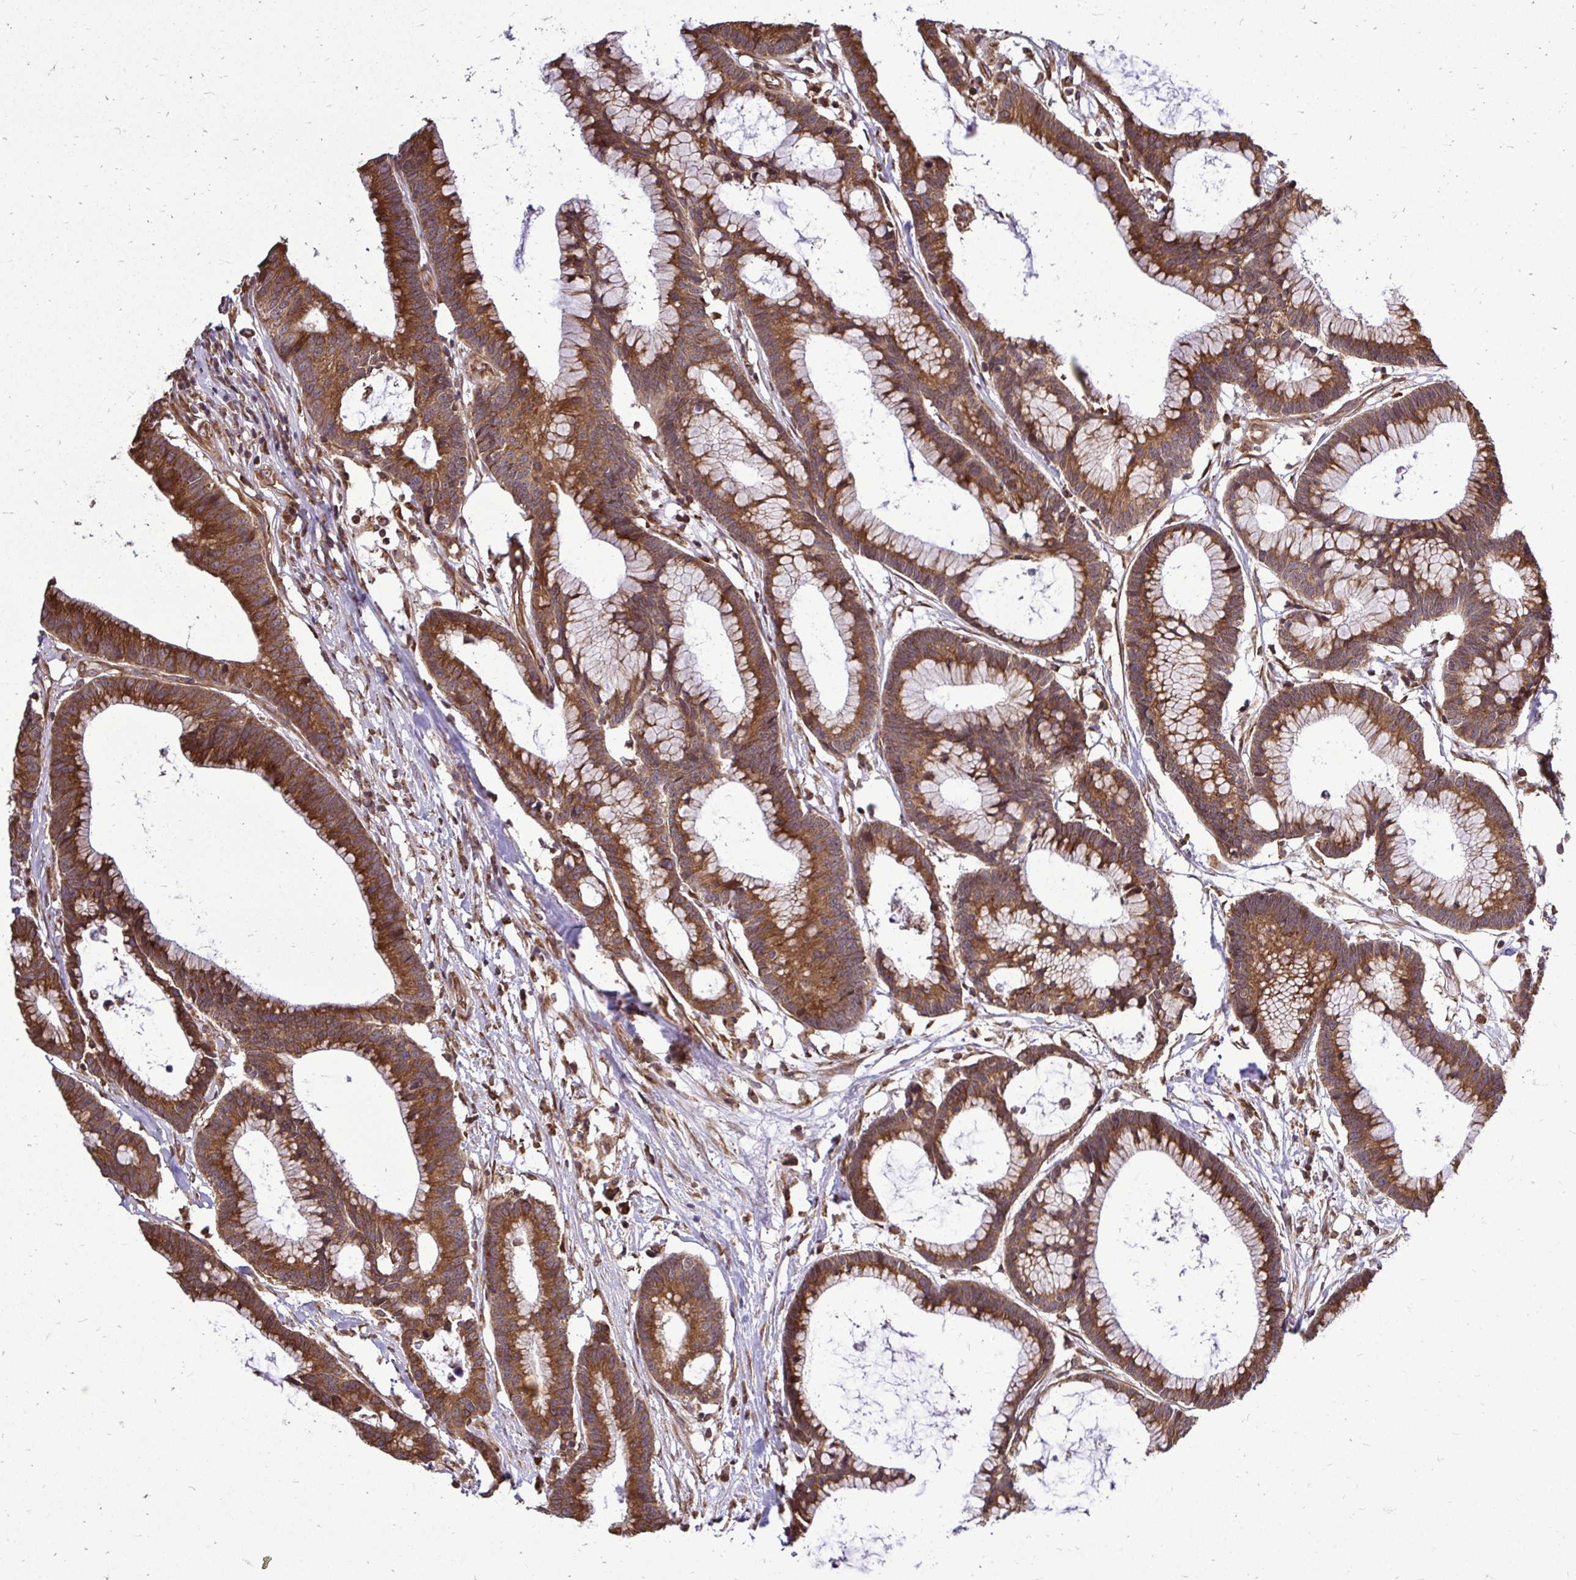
{"staining": {"intensity": "moderate", "quantity": ">75%", "location": "cytoplasmic/membranous"}, "tissue": "colorectal cancer", "cell_type": "Tumor cells", "image_type": "cancer", "snomed": [{"axis": "morphology", "description": "Adenocarcinoma, NOS"}, {"axis": "topography", "description": "Colon"}], "caption": "Moderate cytoplasmic/membranous expression for a protein is identified in approximately >75% of tumor cells of adenocarcinoma (colorectal) using immunohistochemistry (IHC).", "gene": "FMR1", "patient": {"sex": "female", "age": 78}}